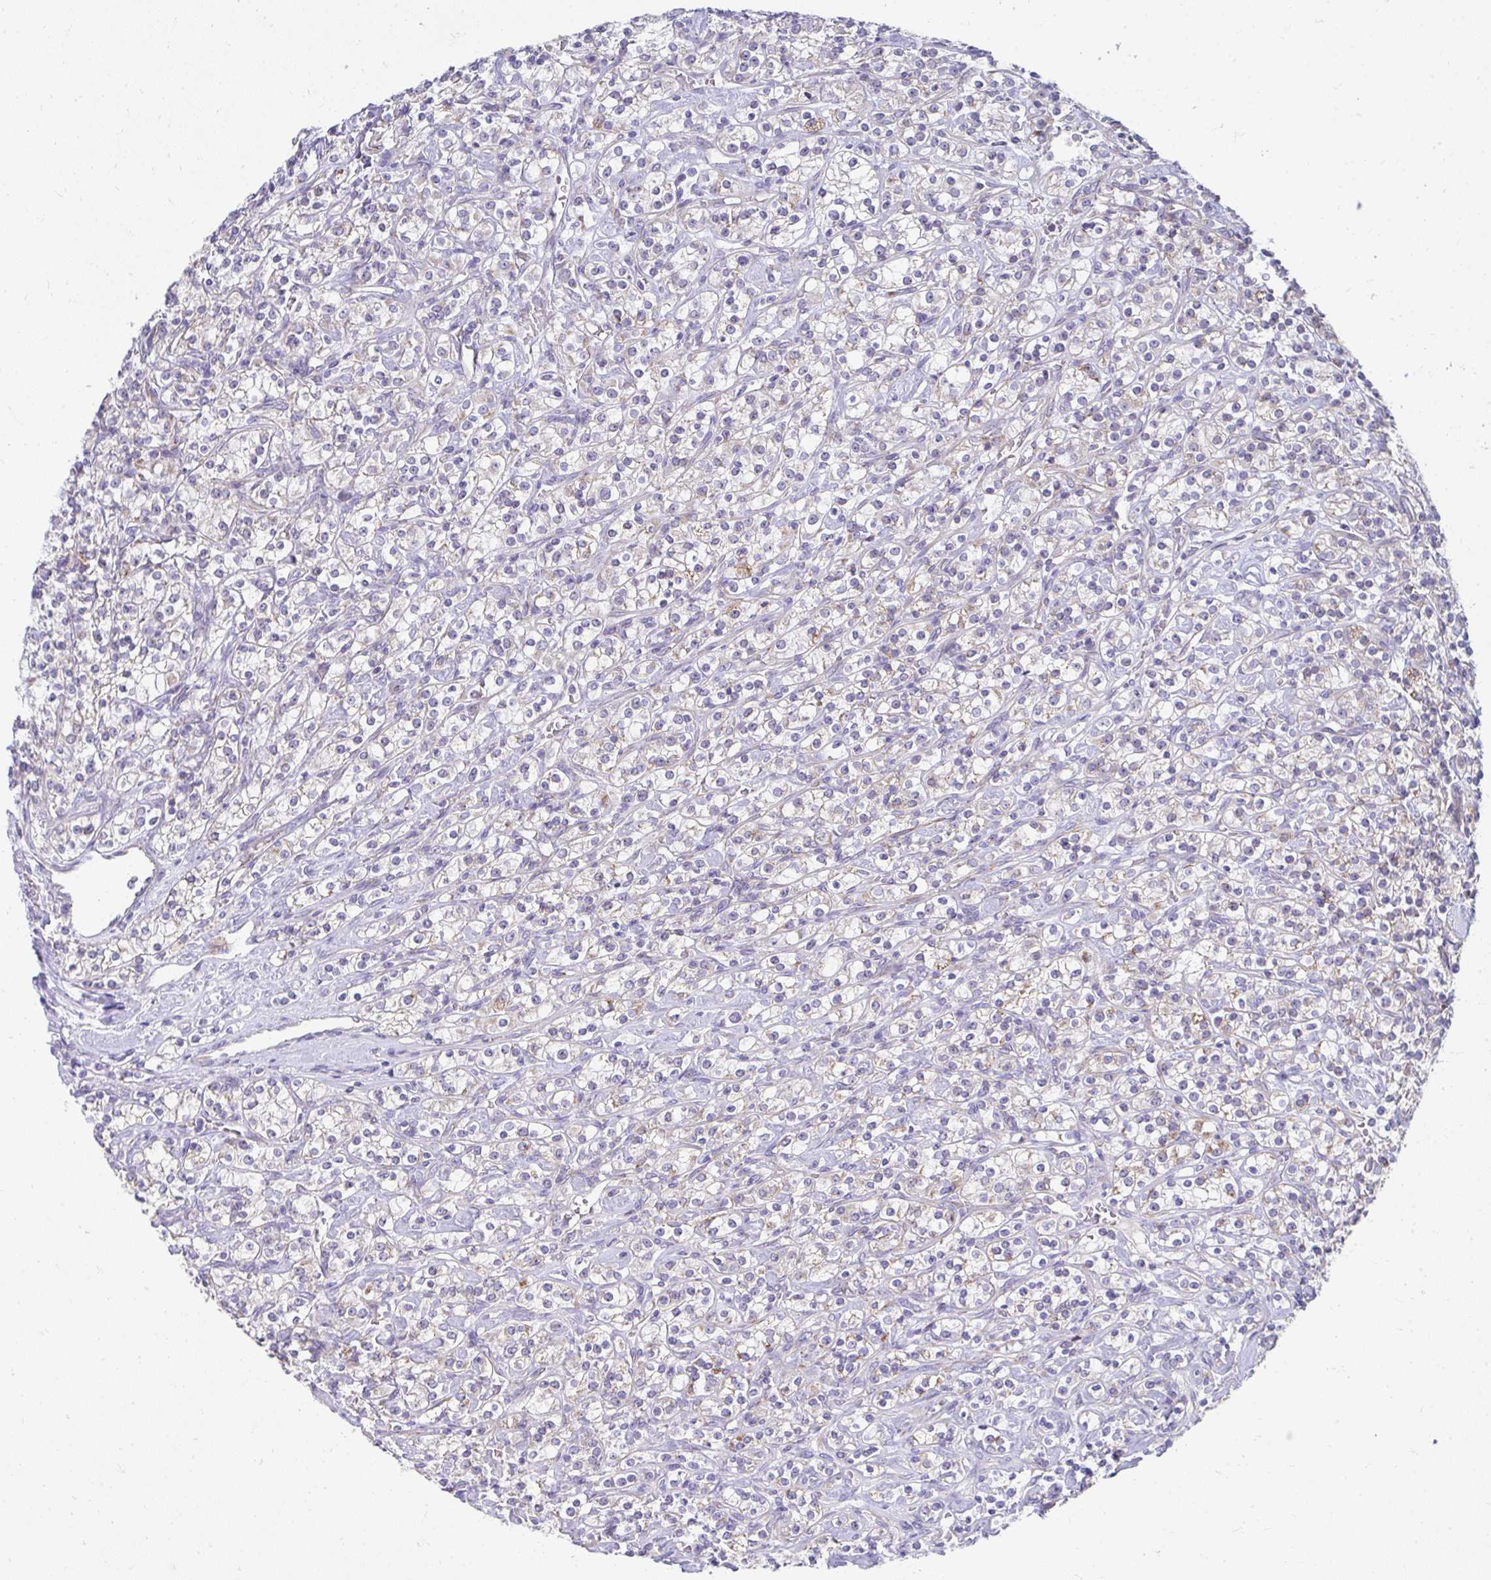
{"staining": {"intensity": "weak", "quantity": "<25%", "location": "cytoplasmic/membranous"}, "tissue": "renal cancer", "cell_type": "Tumor cells", "image_type": "cancer", "snomed": [{"axis": "morphology", "description": "Adenocarcinoma, NOS"}, {"axis": "topography", "description": "Kidney"}], "caption": "Immunohistochemical staining of renal cancer displays no significant positivity in tumor cells. (DAB immunohistochemistry (IHC) with hematoxylin counter stain).", "gene": "PRRG3", "patient": {"sex": "male", "age": 77}}